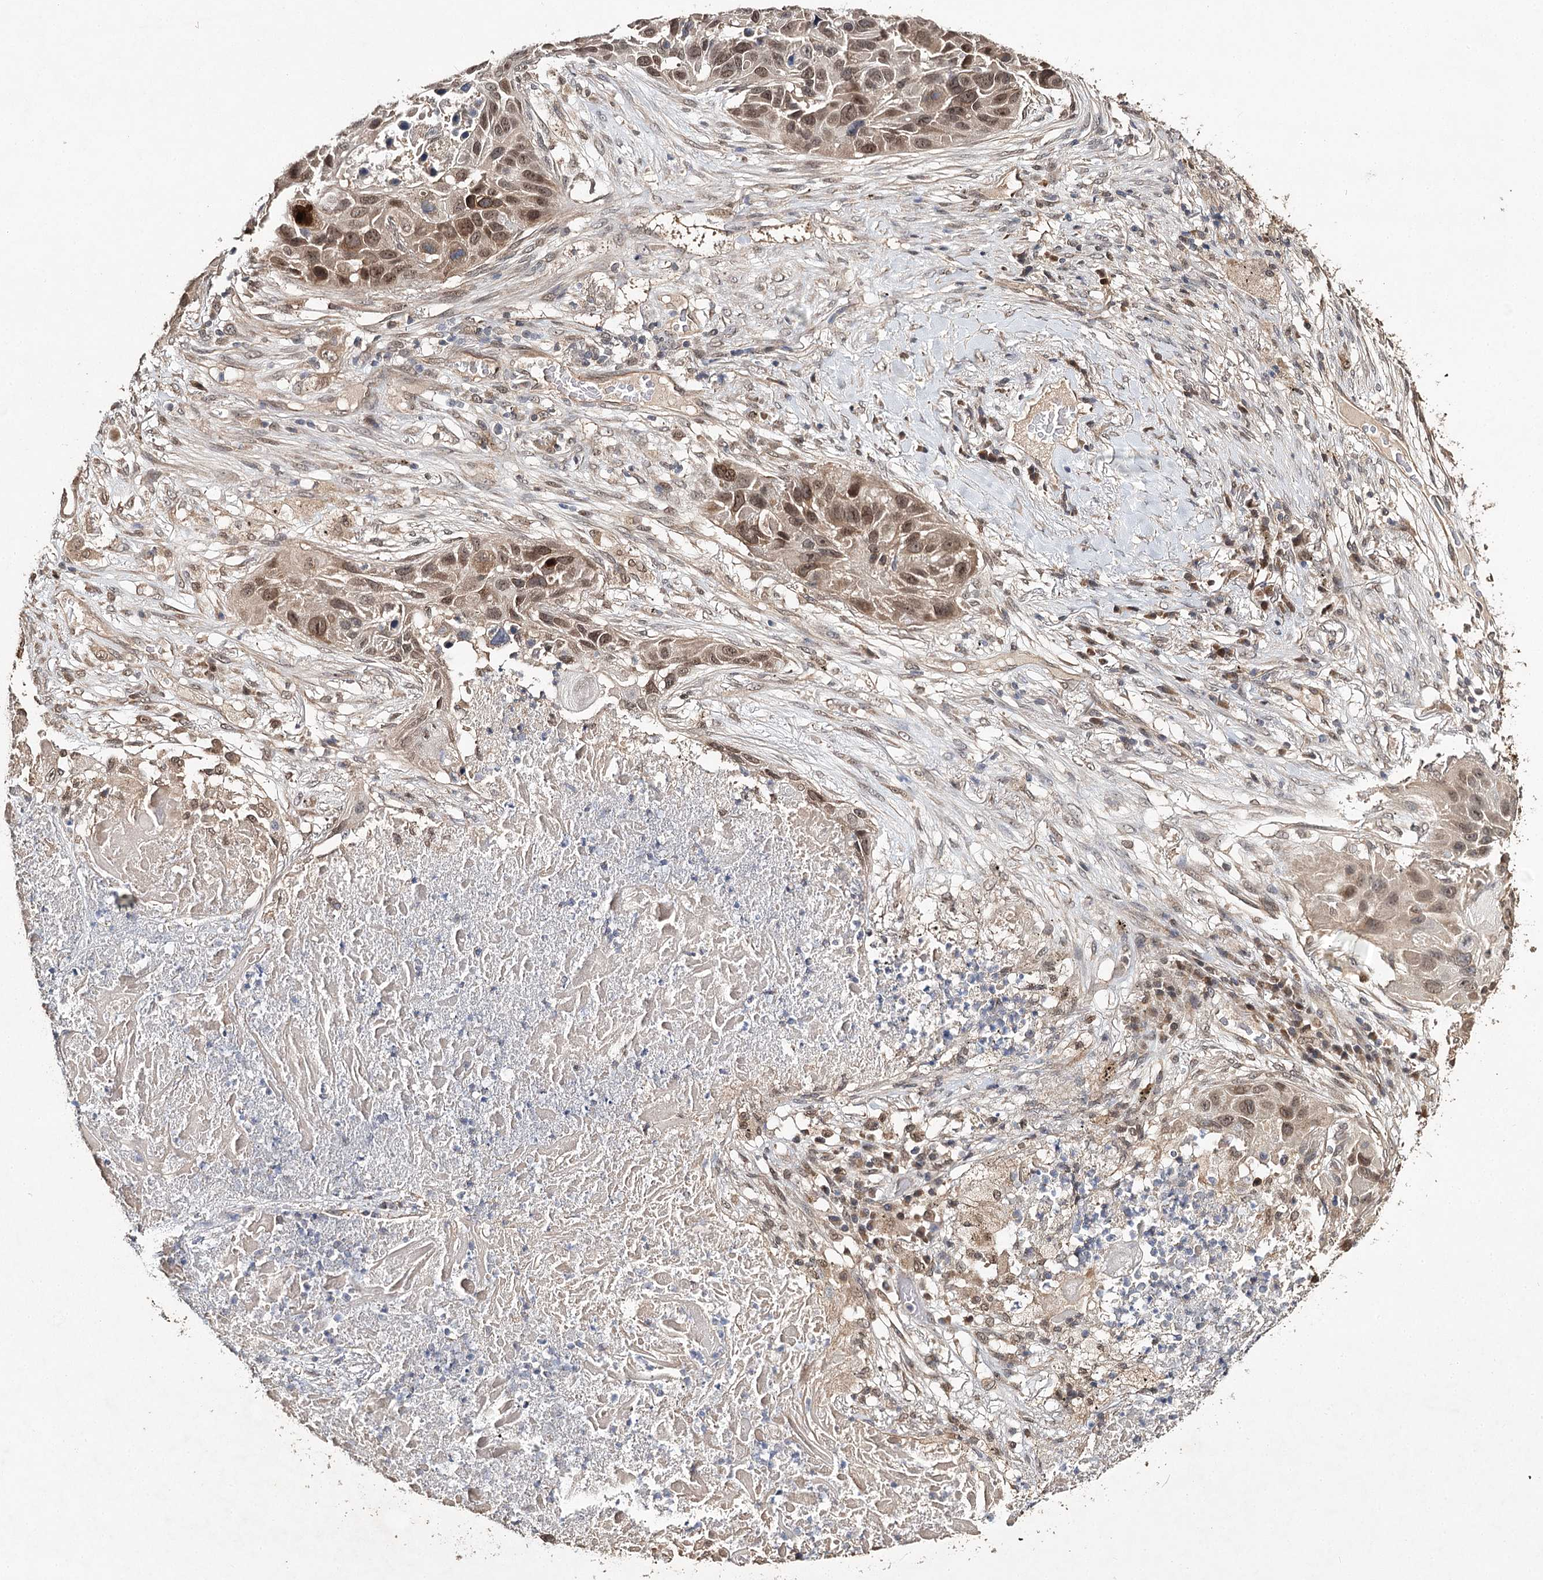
{"staining": {"intensity": "moderate", "quantity": ">75%", "location": "nuclear"}, "tissue": "lung cancer", "cell_type": "Tumor cells", "image_type": "cancer", "snomed": [{"axis": "morphology", "description": "Squamous cell carcinoma, NOS"}, {"axis": "topography", "description": "Lung"}], "caption": "High-power microscopy captured an IHC image of squamous cell carcinoma (lung), revealing moderate nuclear expression in approximately >75% of tumor cells.", "gene": "NOPCHAP1", "patient": {"sex": "male", "age": 57}}